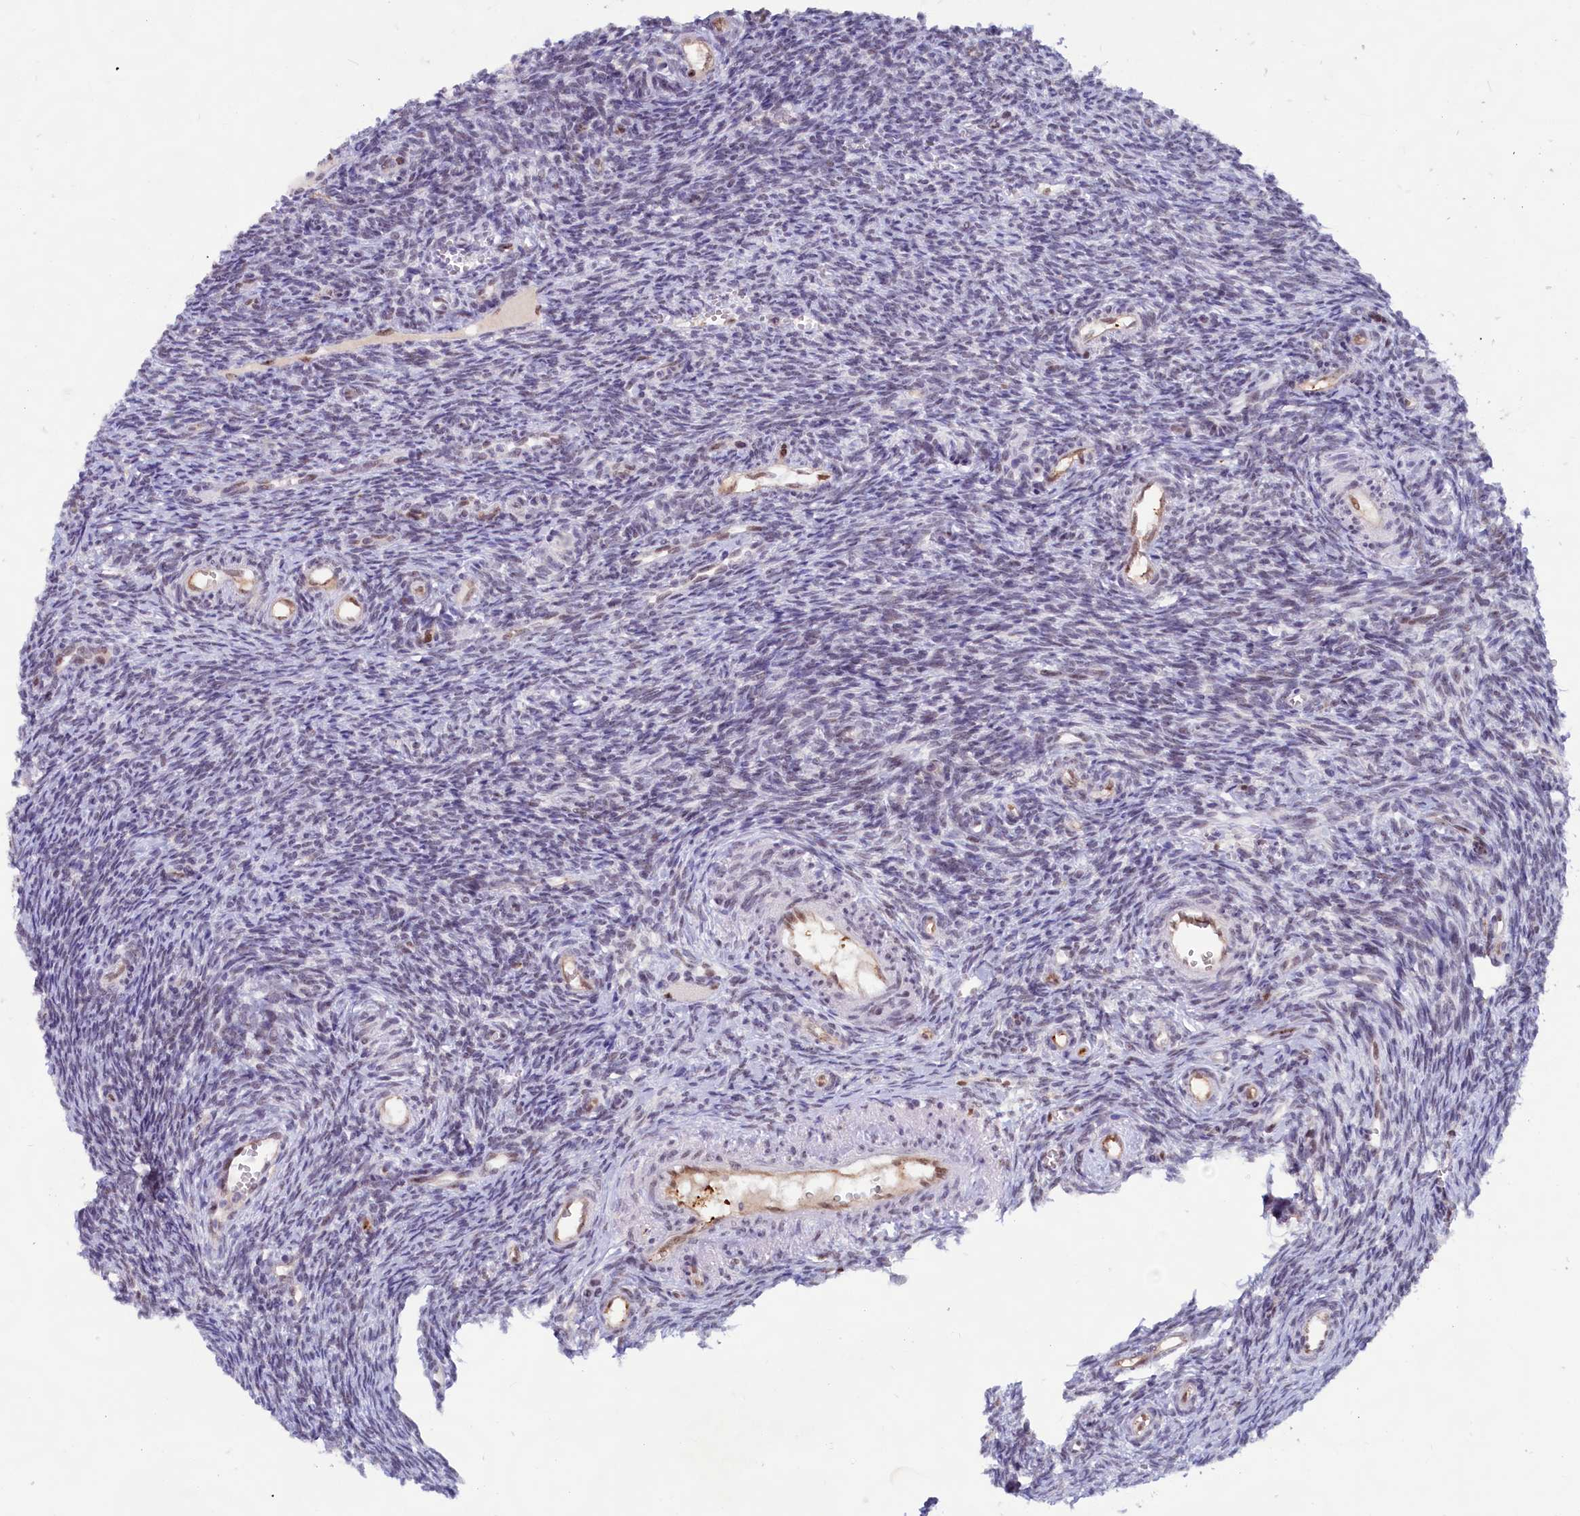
{"staining": {"intensity": "weak", "quantity": "<25%", "location": "nuclear"}, "tissue": "ovary", "cell_type": "Ovarian stroma cells", "image_type": "normal", "snomed": [{"axis": "morphology", "description": "Normal tissue, NOS"}, {"axis": "topography", "description": "Ovary"}], "caption": "IHC of benign human ovary shows no expression in ovarian stroma cells.", "gene": "C1D", "patient": {"sex": "female", "age": 39}}